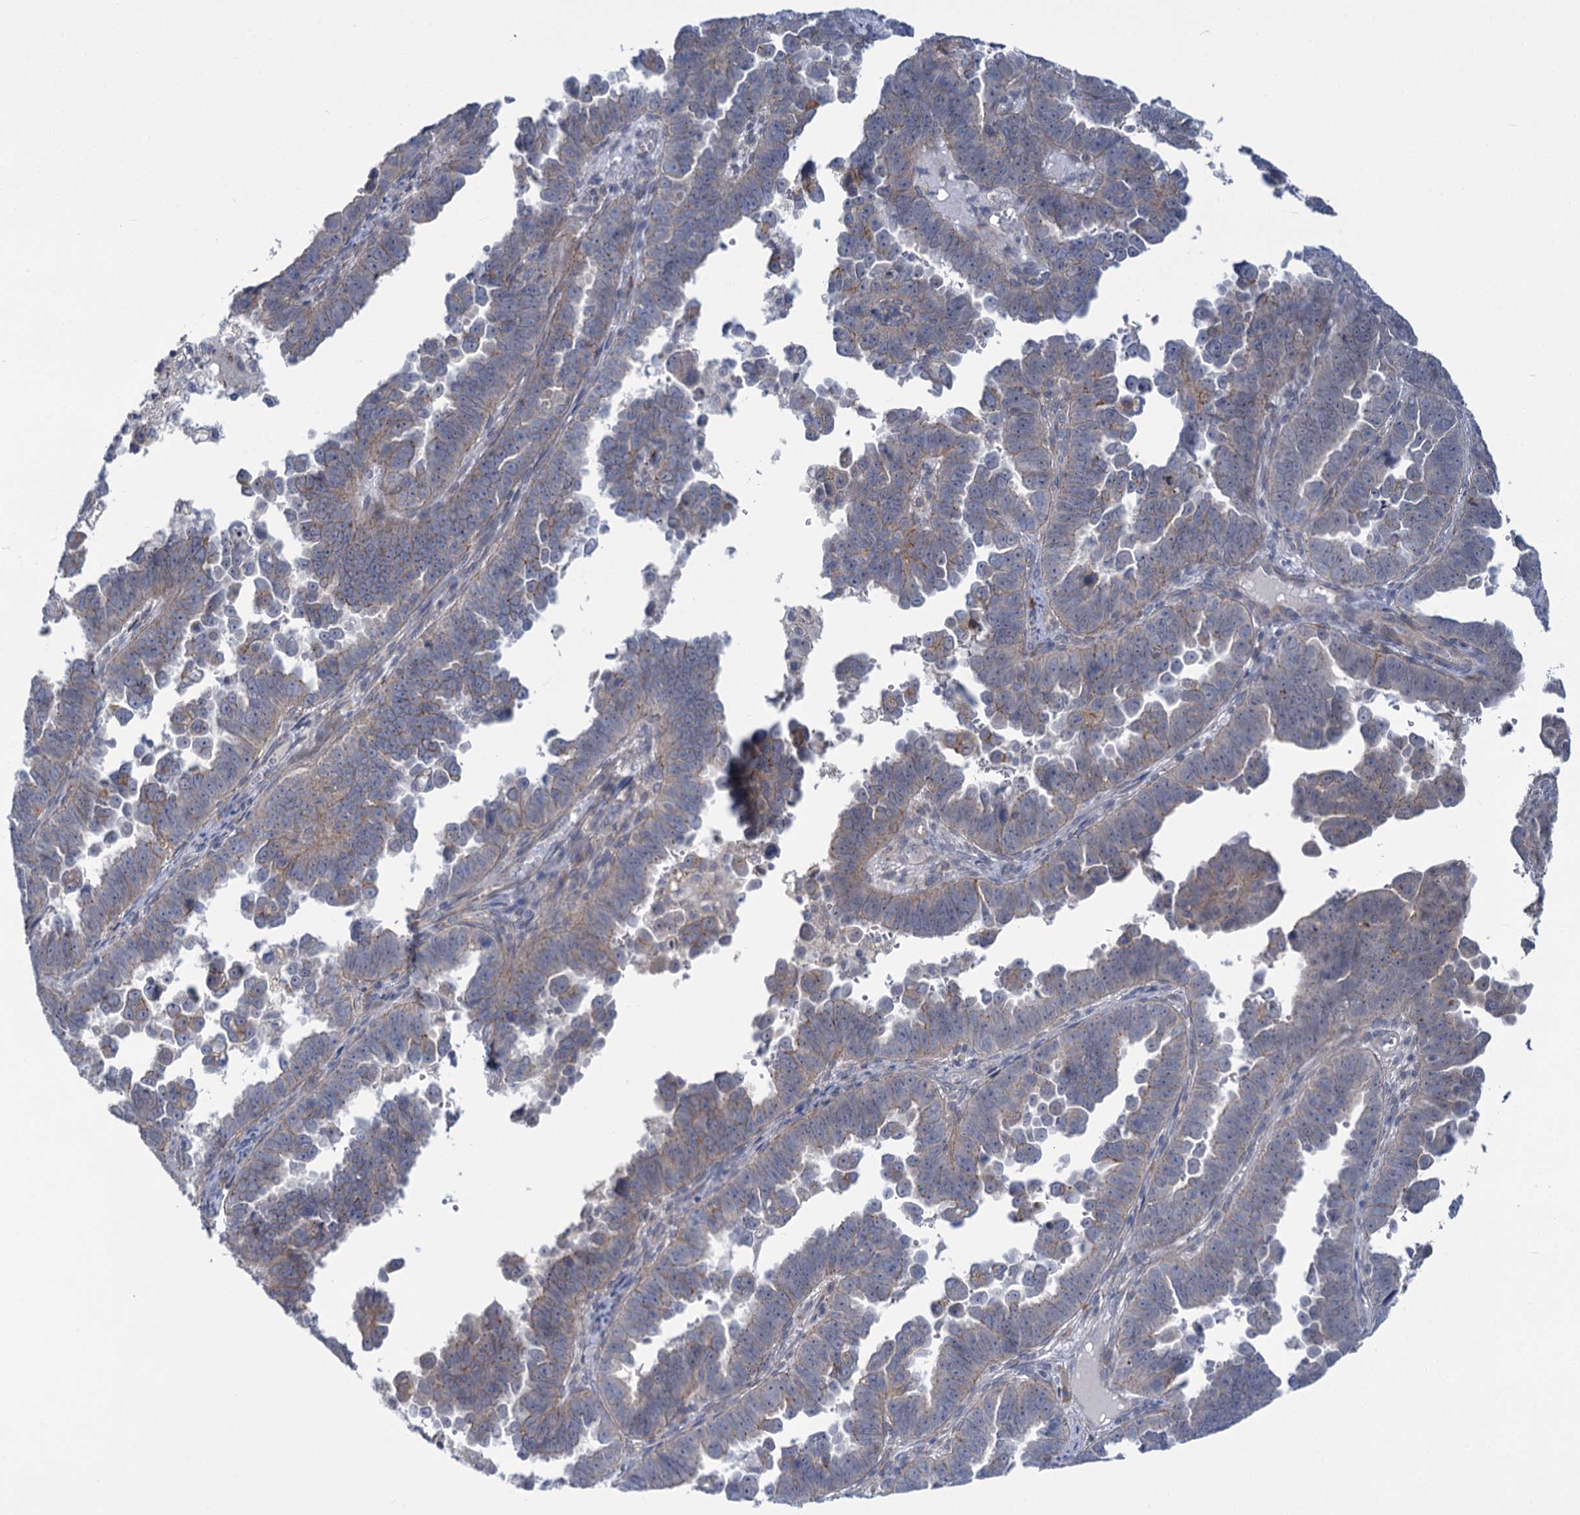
{"staining": {"intensity": "weak", "quantity": "25%-75%", "location": "cytoplasmic/membranous"}, "tissue": "endometrial cancer", "cell_type": "Tumor cells", "image_type": "cancer", "snomed": [{"axis": "morphology", "description": "Adenocarcinoma, NOS"}, {"axis": "topography", "description": "Endometrium"}], "caption": "Tumor cells reveal low levels of weak cytoplasmic/membranous staining in approximately 25%-75% of cells in human endometrial cancer. (Brightfield microscopy of DAB IHC at high magnification).", "gene": "MBLAC2", "patient": {"sex": "female", "age": 75}}